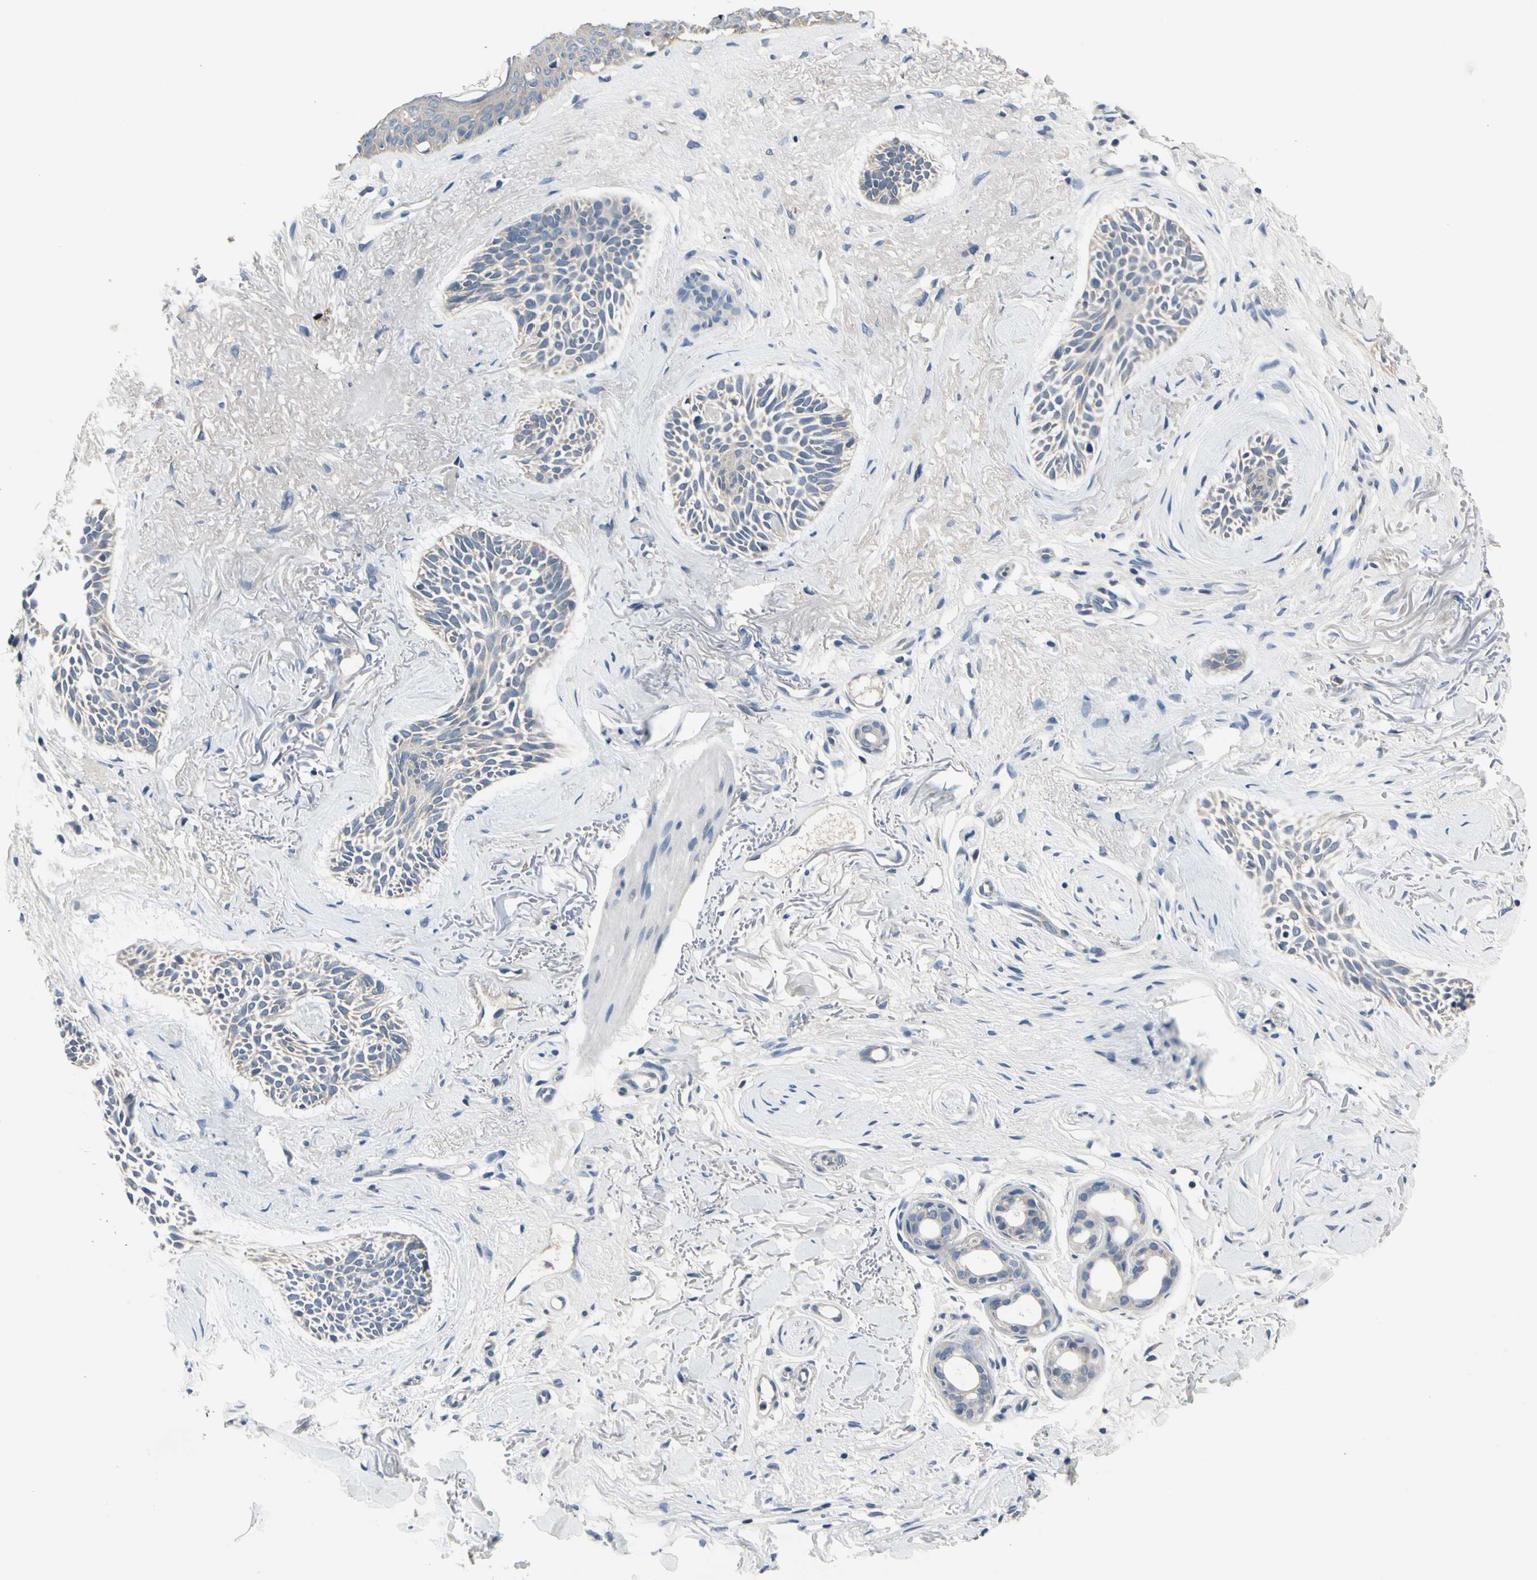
{"staining": {"intensity": "negative", "quantity": "none", "location": "none"}, "tissue": "skin cancer", "cell_type": "Tumor cells", "image_type": "cancer", "snomed": [{"axis": "morphology", "description": "Normal tissue, NOS"}, {"axis": "morphology", "description": "Basal cell carcinoma"}, {"axis": "topography", "description": "Skin"}], "caption": "Protein analysis of skin cancer (basal cell carcinoma) shows no significant expression in tumor cells. The staining is performed using DAB (3,3'-diaminobenzidine) brown chromogen with nuclei counter-stained in using hematoxylin.", "gene": "SELENOK", "patient": {"sex": "female", "age": 84}}